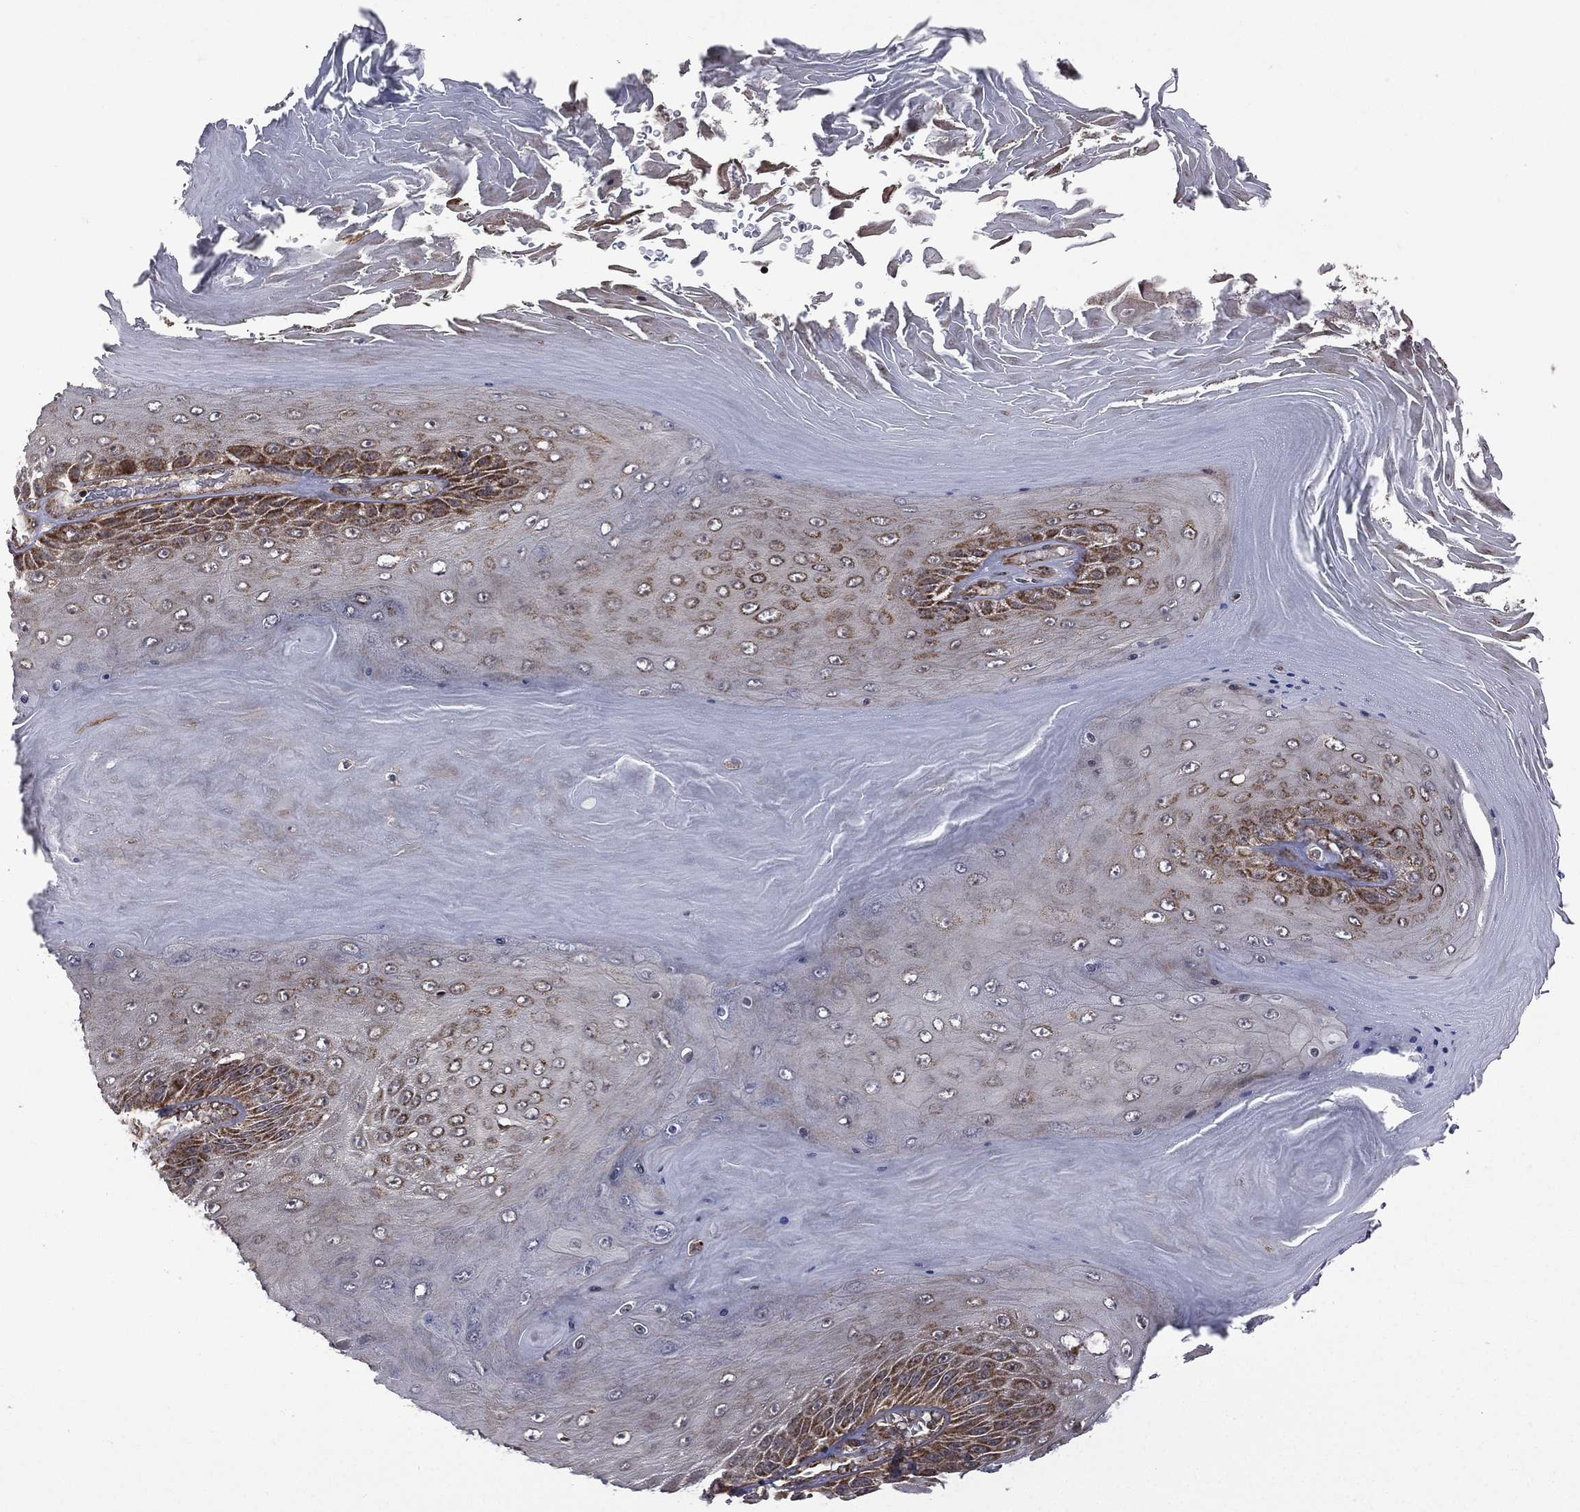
{"staining": {"intensity": "strong", "quantity": "<25%", "location": "cytoplasmic/membranous"}, "tissue": "skin cancer", "cell_type": "Tumor cells", "image_type": "cancer", "snomed": [{"axis": "morphology", "description": "Squamous cell carcinoma, NOS"}, {"axis": "topography", "description": "Skin"}], "caption": "Protein expression by IHC shows strong cytoplasmic/membranous staining in approximately <25% of tumor cells in skin squamous cell carcinoma.", "gene": "GIMAP6", "patient": {"sex": "male", "age": 62}}